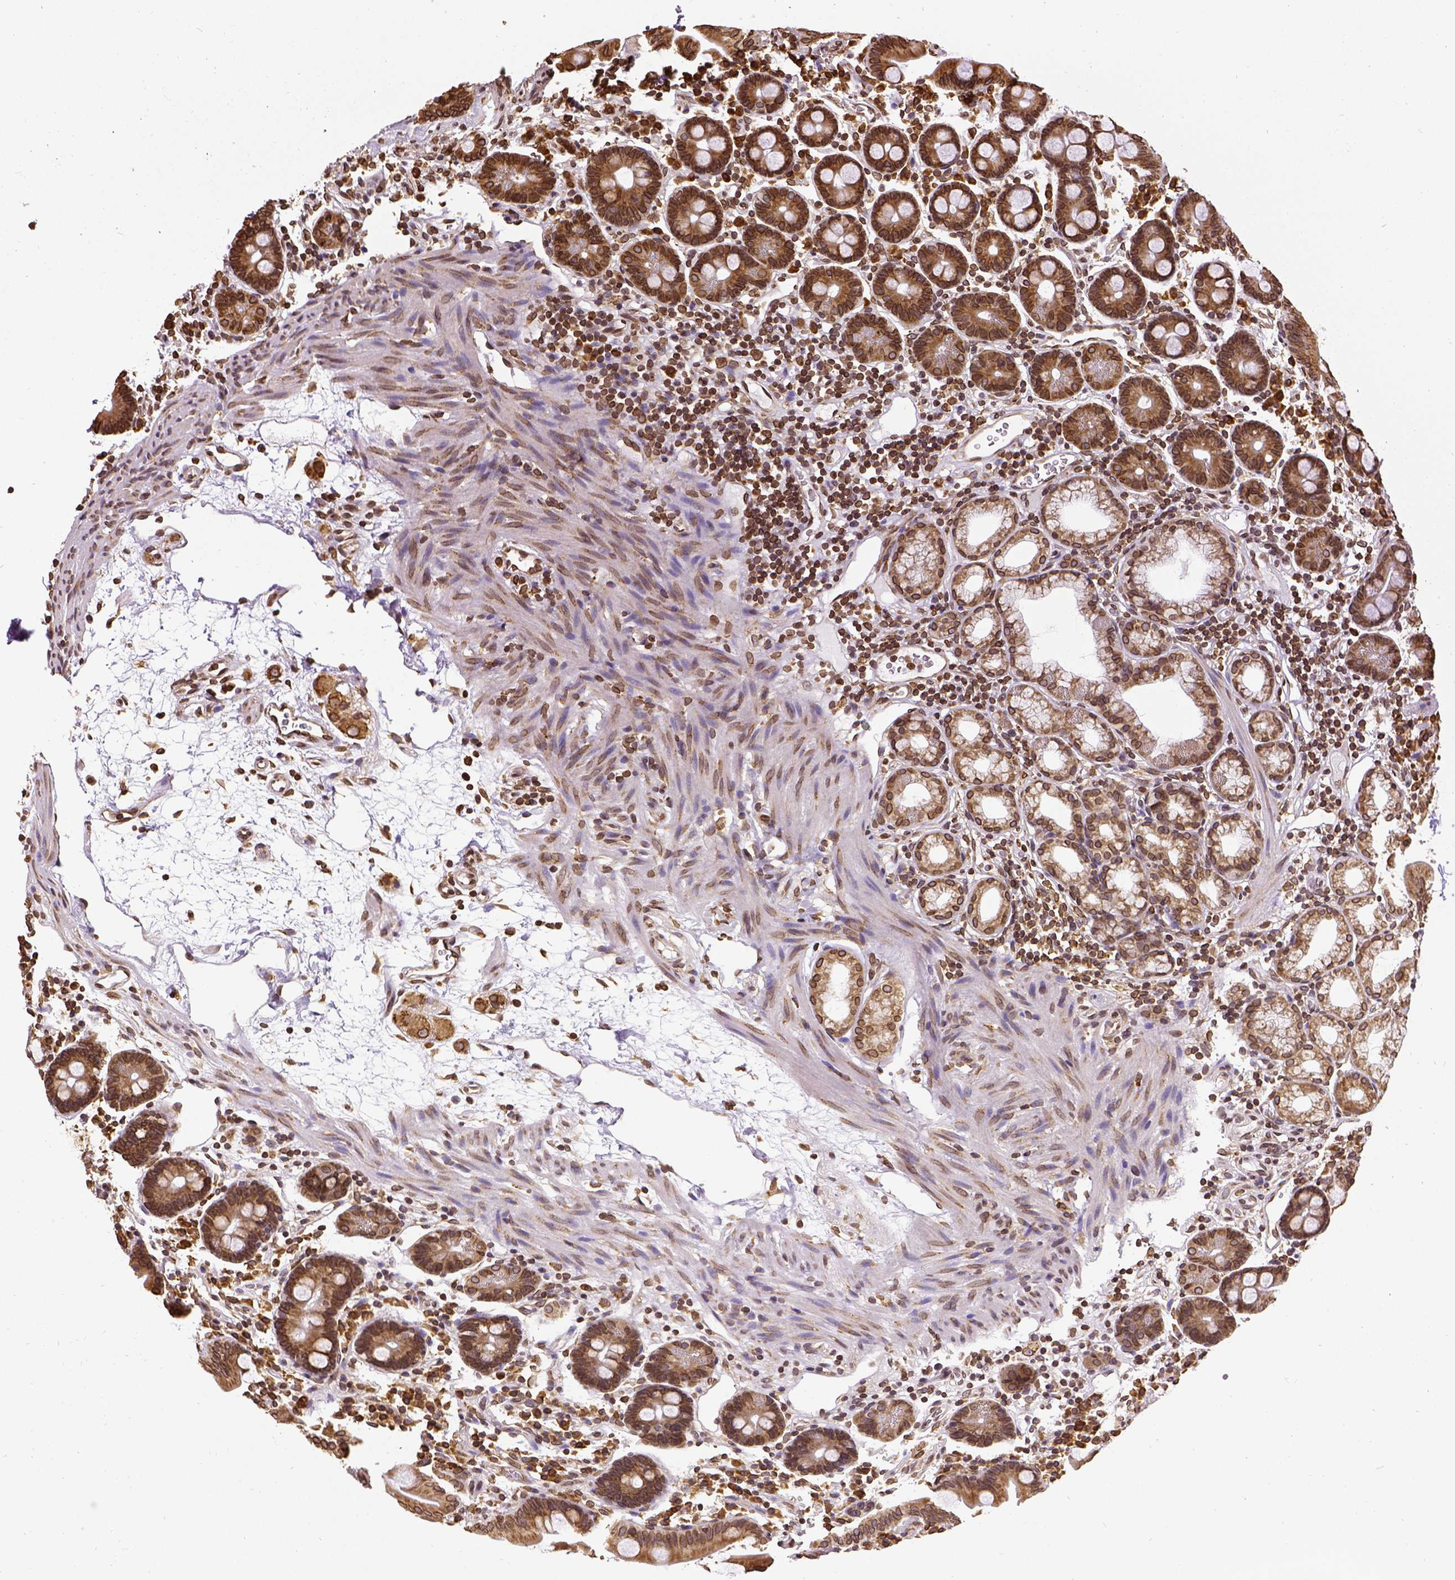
{"staining": {"intensity": "strong", "quantity": ">75%", "location": "cytoplasmic/membranous,nuclear"}, "tissue": "duodenum", "cell_type": "Glandular cells", "image_type": "normal", "snomed": [{"axis": "morphology", "description": "Normal tissue, NOS"}, {"axis": "topography", "description": "Pancreas"}, {"axis": "topography", "description": "Duodenum"}], "caption": "This image reveals unremarkable duodenum stained with immunohistochemistry to label a protein in brown. The cytoplasmic/membranous,nuclear of glandular cells show strong positivity for the protein. Nuclei are counter-stained blue.", "gene": "MTDH", "patient": {"sex": "male", "age": 59}}